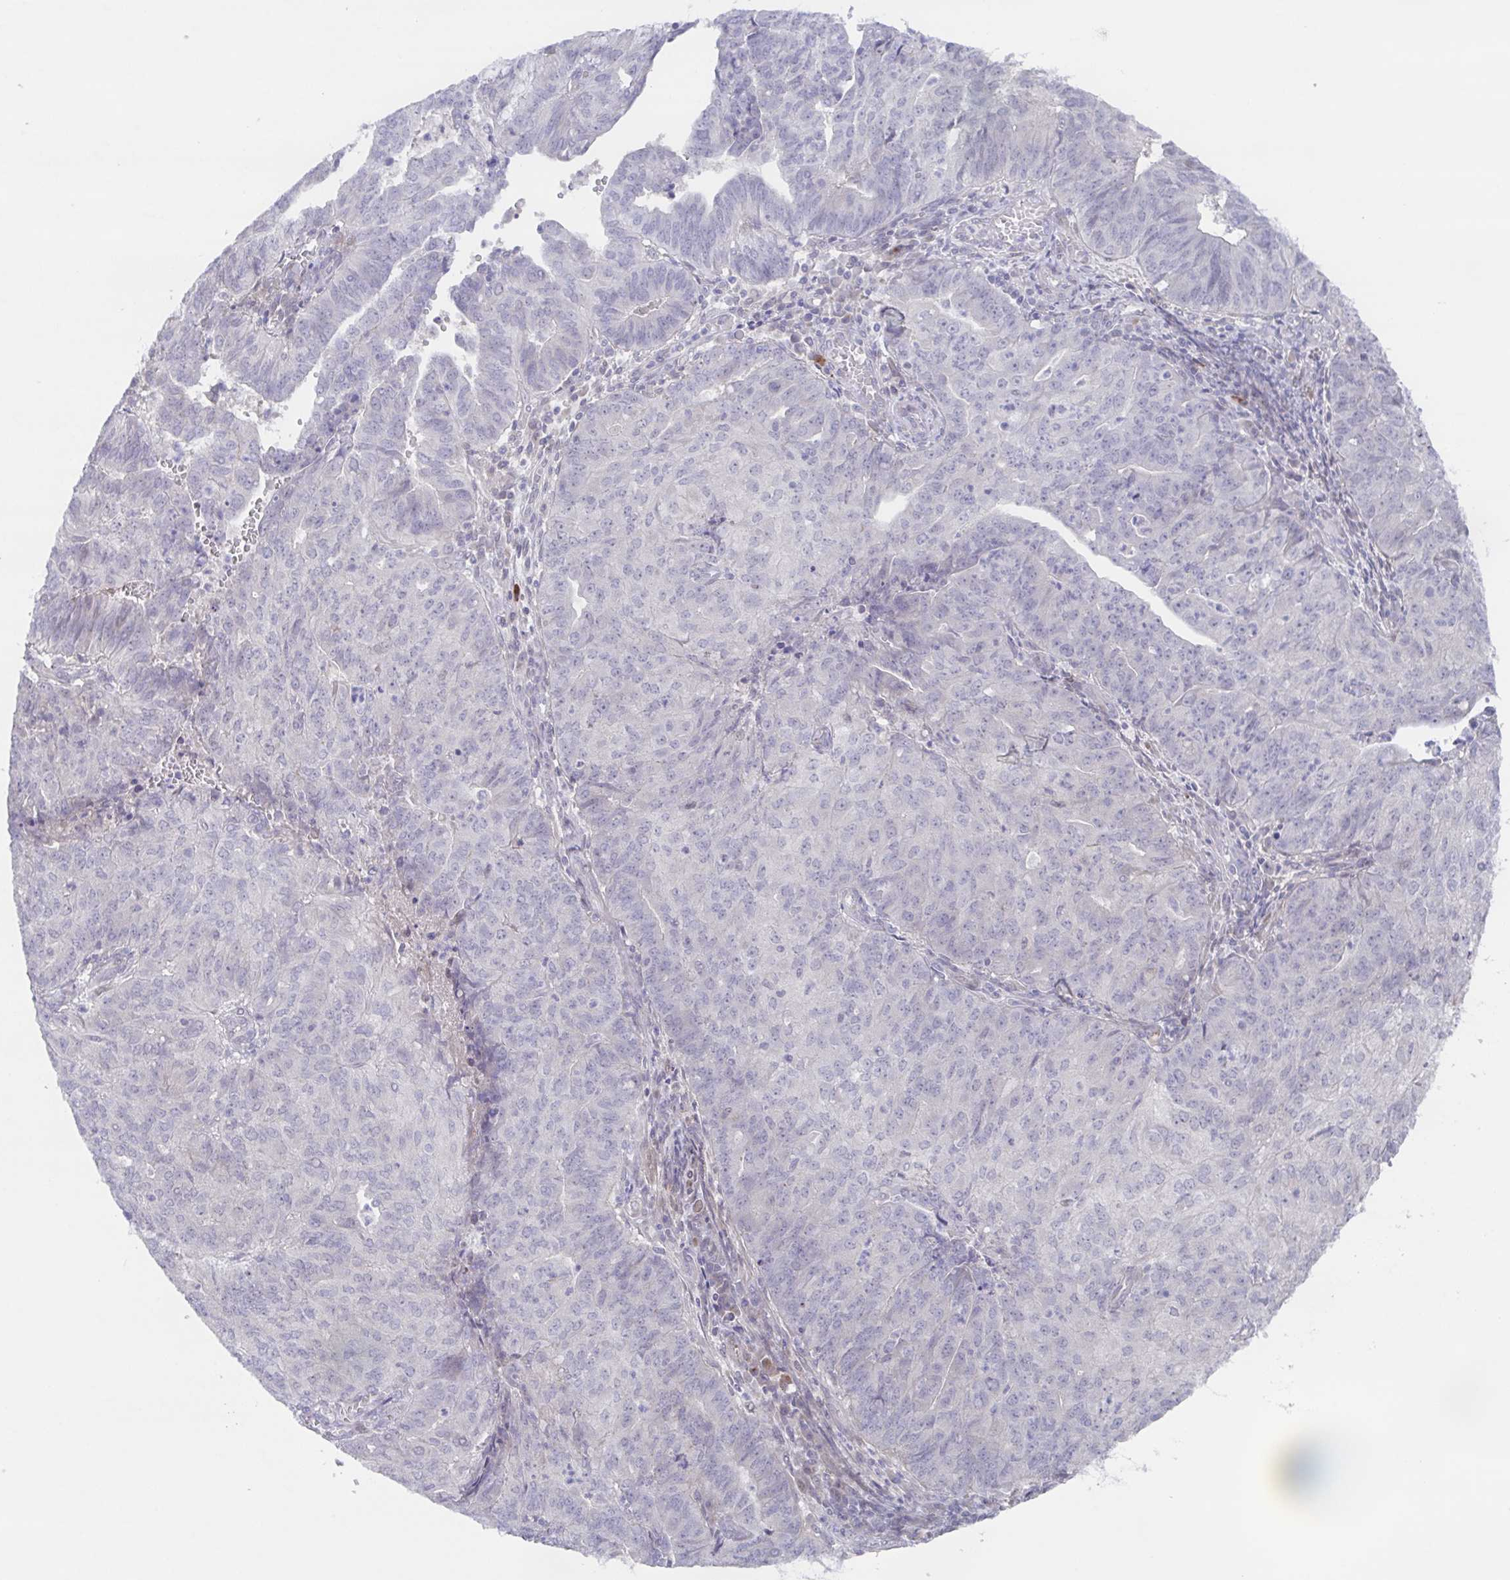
{"staining": {"intensity": "negative", "quantity": "none", "location": "none"}, "tissue": "endometrial cancer", "cell_type": "Tumor cells", "image_type": "cancer", "snomed": [{"axis": "morphology", "description": "Adenocarcinoma, NOS"}, {"axis": "topography", "description": "Endometrium"}], "caption": "A micrograph of endometrial cancer (adenocarcinoma) stained for a protein exhibits no brown staining in tumor cells.", "gene": "POU2F3", "patient": {"sex": "female", "age": 82}}